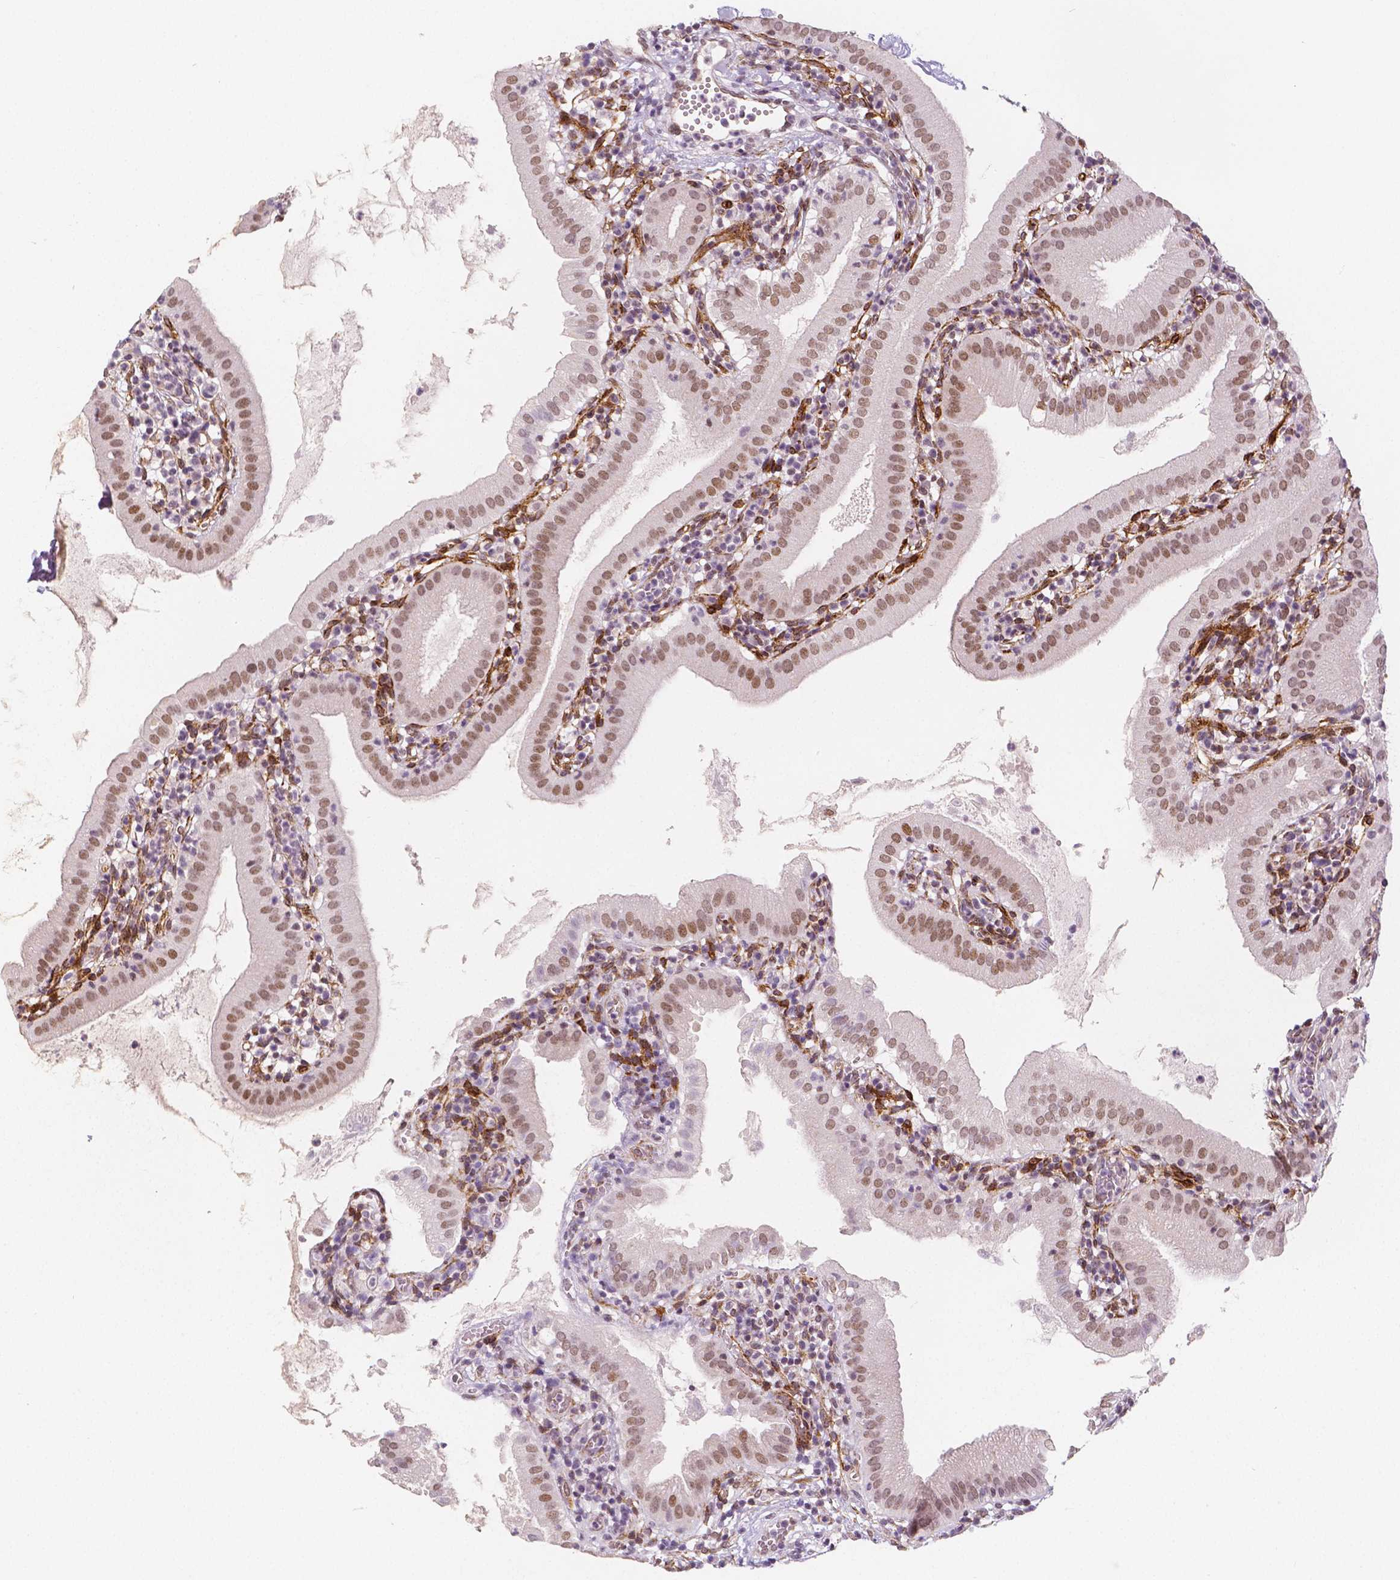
{"staining": {"intensity": "moderate", "quantity": ">75%", "location": "nuclear"}, "tissue": "gallbladder", "cell_type": "Glandular cells", "image_type": "normal", "snomed": [{"axis": "morphology", "description": "Normal tissue, NOS"}, {"axis": "topography", "description": "Gallbladder"}], "caption": "Moderate nuclear staining is present in about >75% of glandular cells in benign gallbladder. (DAB (3,3'-diaminobenzidine) IHC with brightfield microscopy, high magnification).", "gene": "KDM5B", "patient": {"sex": "female", "age": 65}}